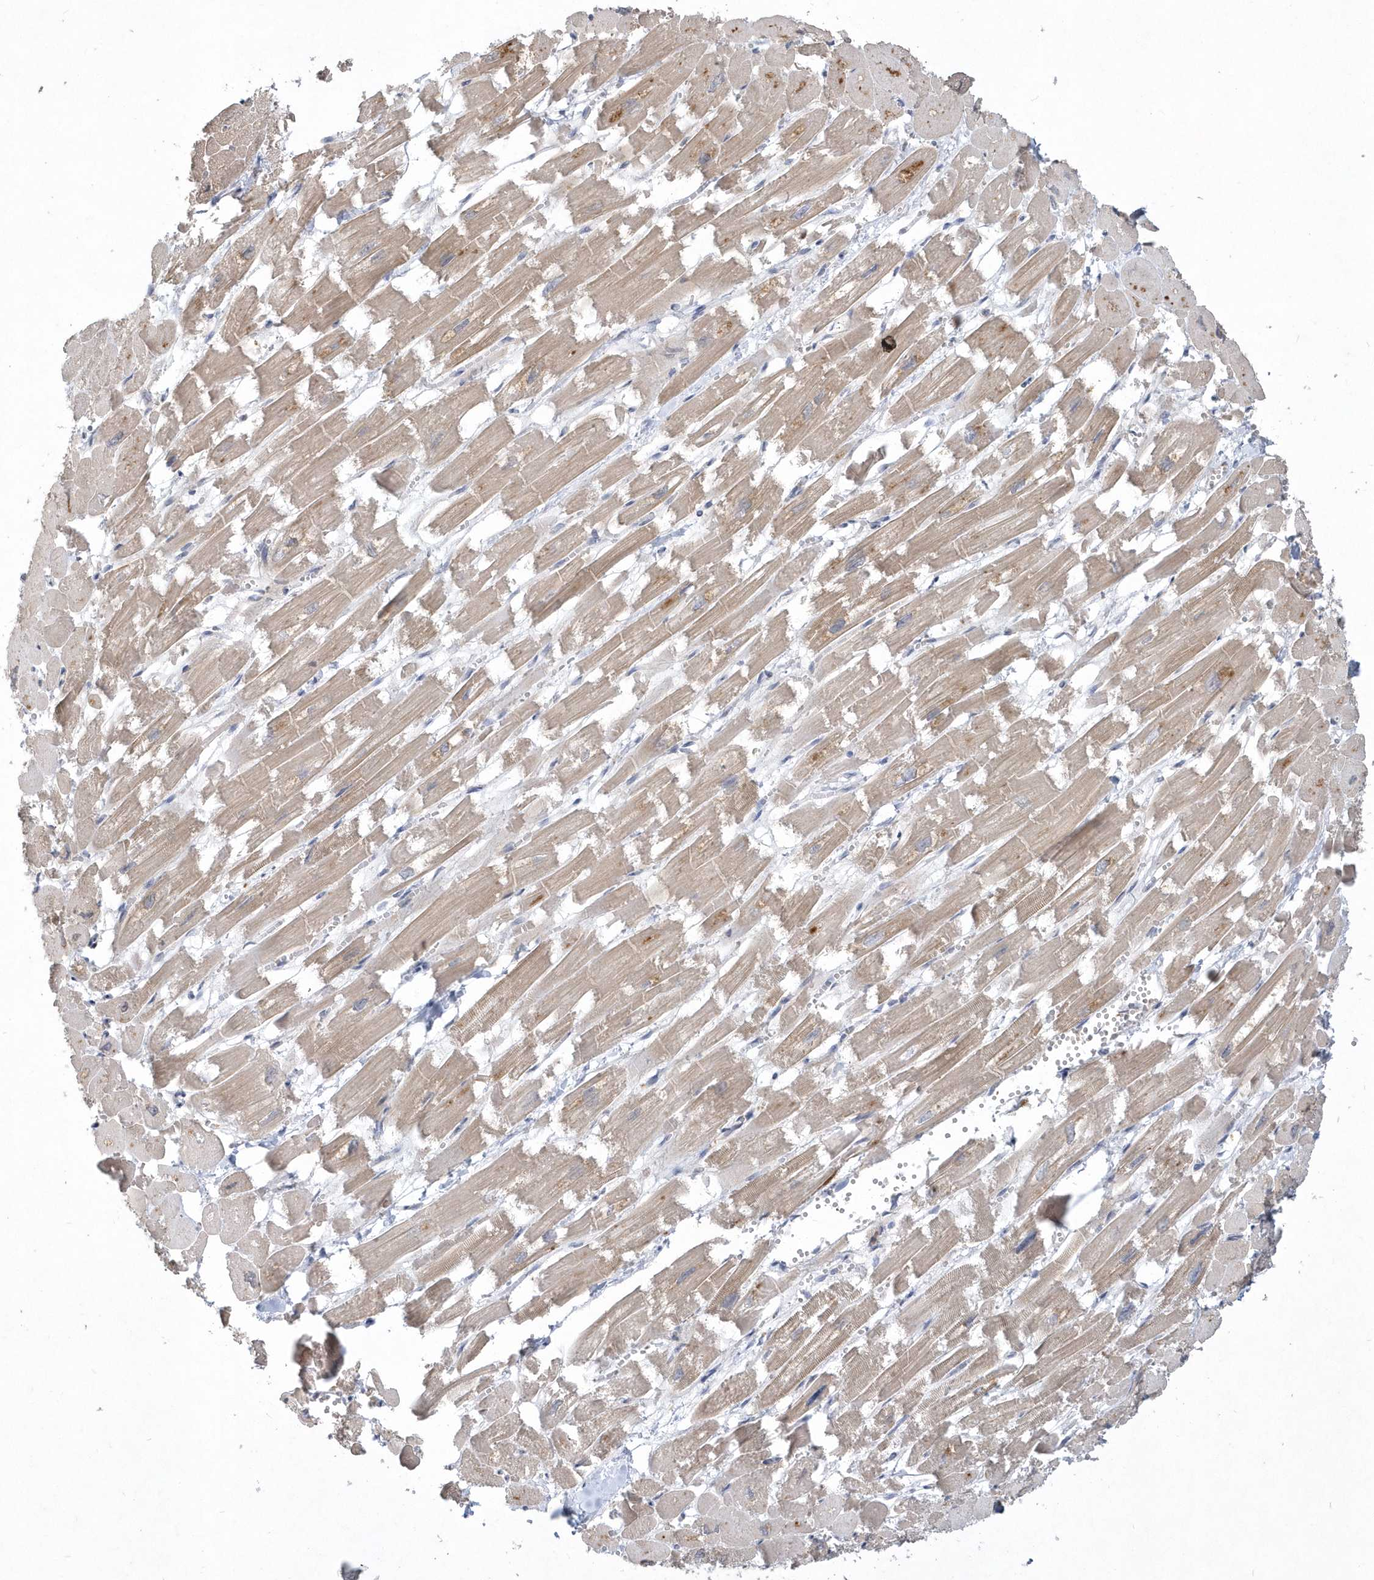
{"staining": {"intensity": "moderate", "quantity": "25%-75%", "location": "cytoplasmic/membranous"}, "tissue": "heart muscle", "cell_type": "Cardiomyocytes", "image_type": "normal", "snomed": [{"axis": "morphology", "description": "Normal tissue, NOS"}, {"axis": "topography", "description": "Heart"}], "caption": "This micrograph reveals IHC staining of normal human heart muscle, with medium moderate cytoplasmic/membranous staining in approximately 25%-75% of cardiomyocytes.", "gene": "TSPEAR", "patient": {"sex": "male", "age": 54}}